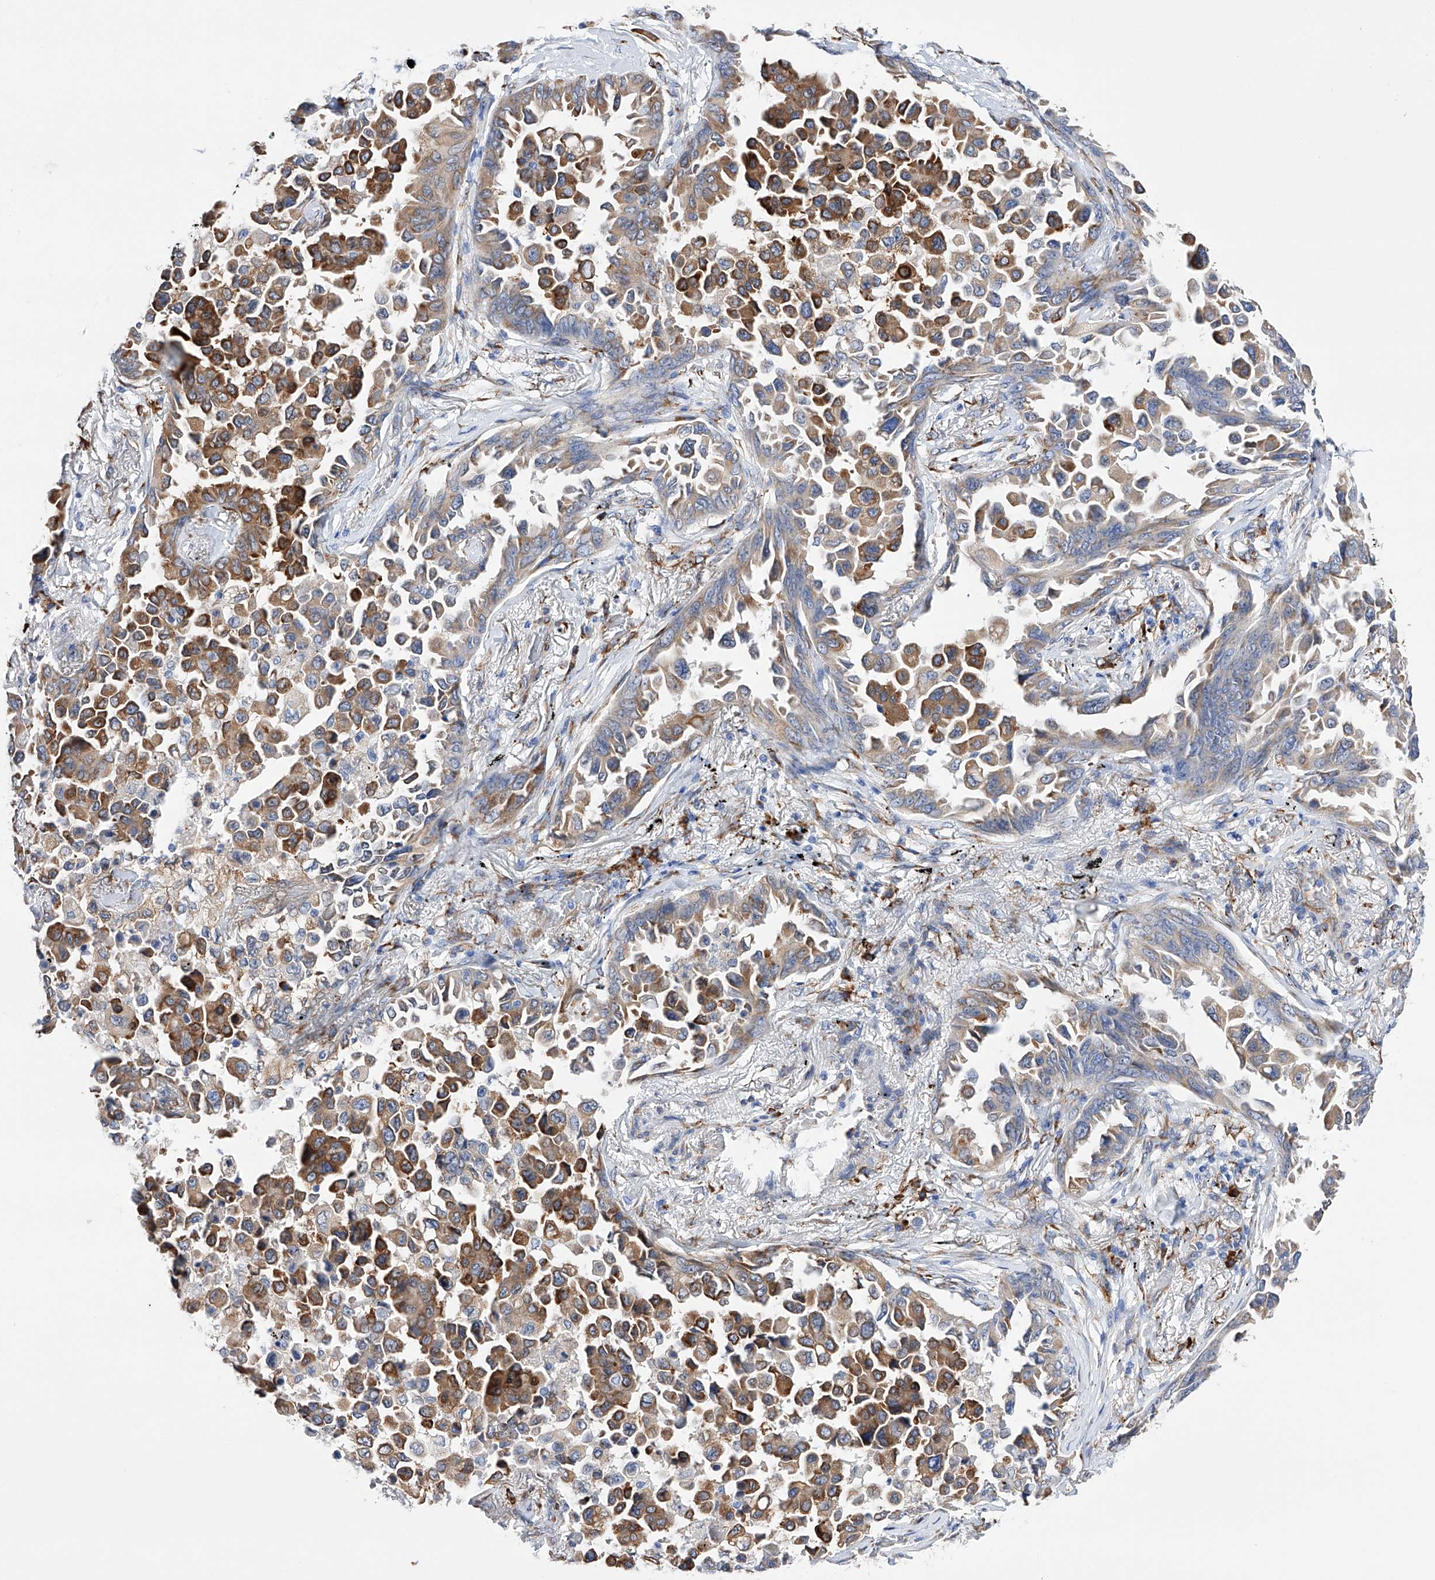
{"staining": {"intensity": "moderate", "quantity": ">75%", "location": "cytoplasmic/membranous"}, "tissue": "lung cancer", "cell_type": "Tumor cells", "image_type": "cancer", "snomed": [{"axis": "morphology", "description": "Adenocarcinoma, NOS"}, {"axis": "topography", "description": "Lung"}], "caption": "Lung cancer (adenocarcinoma) stained with DAB (3,3'-diaminobenzidine) immunohistochemistry (IHC) reveals medium levels of moderate cytoplasmic/membranous staining in approximately >75% of tumor cells. The staining is performed using DAB (3,3'-diaminobenzidine) brown chromogen to label protein expression. The nuclei are counter-stained blue using hematoxylin.", "gene": "PDIA5", "patient": {"sex": "female", "age": 67}}